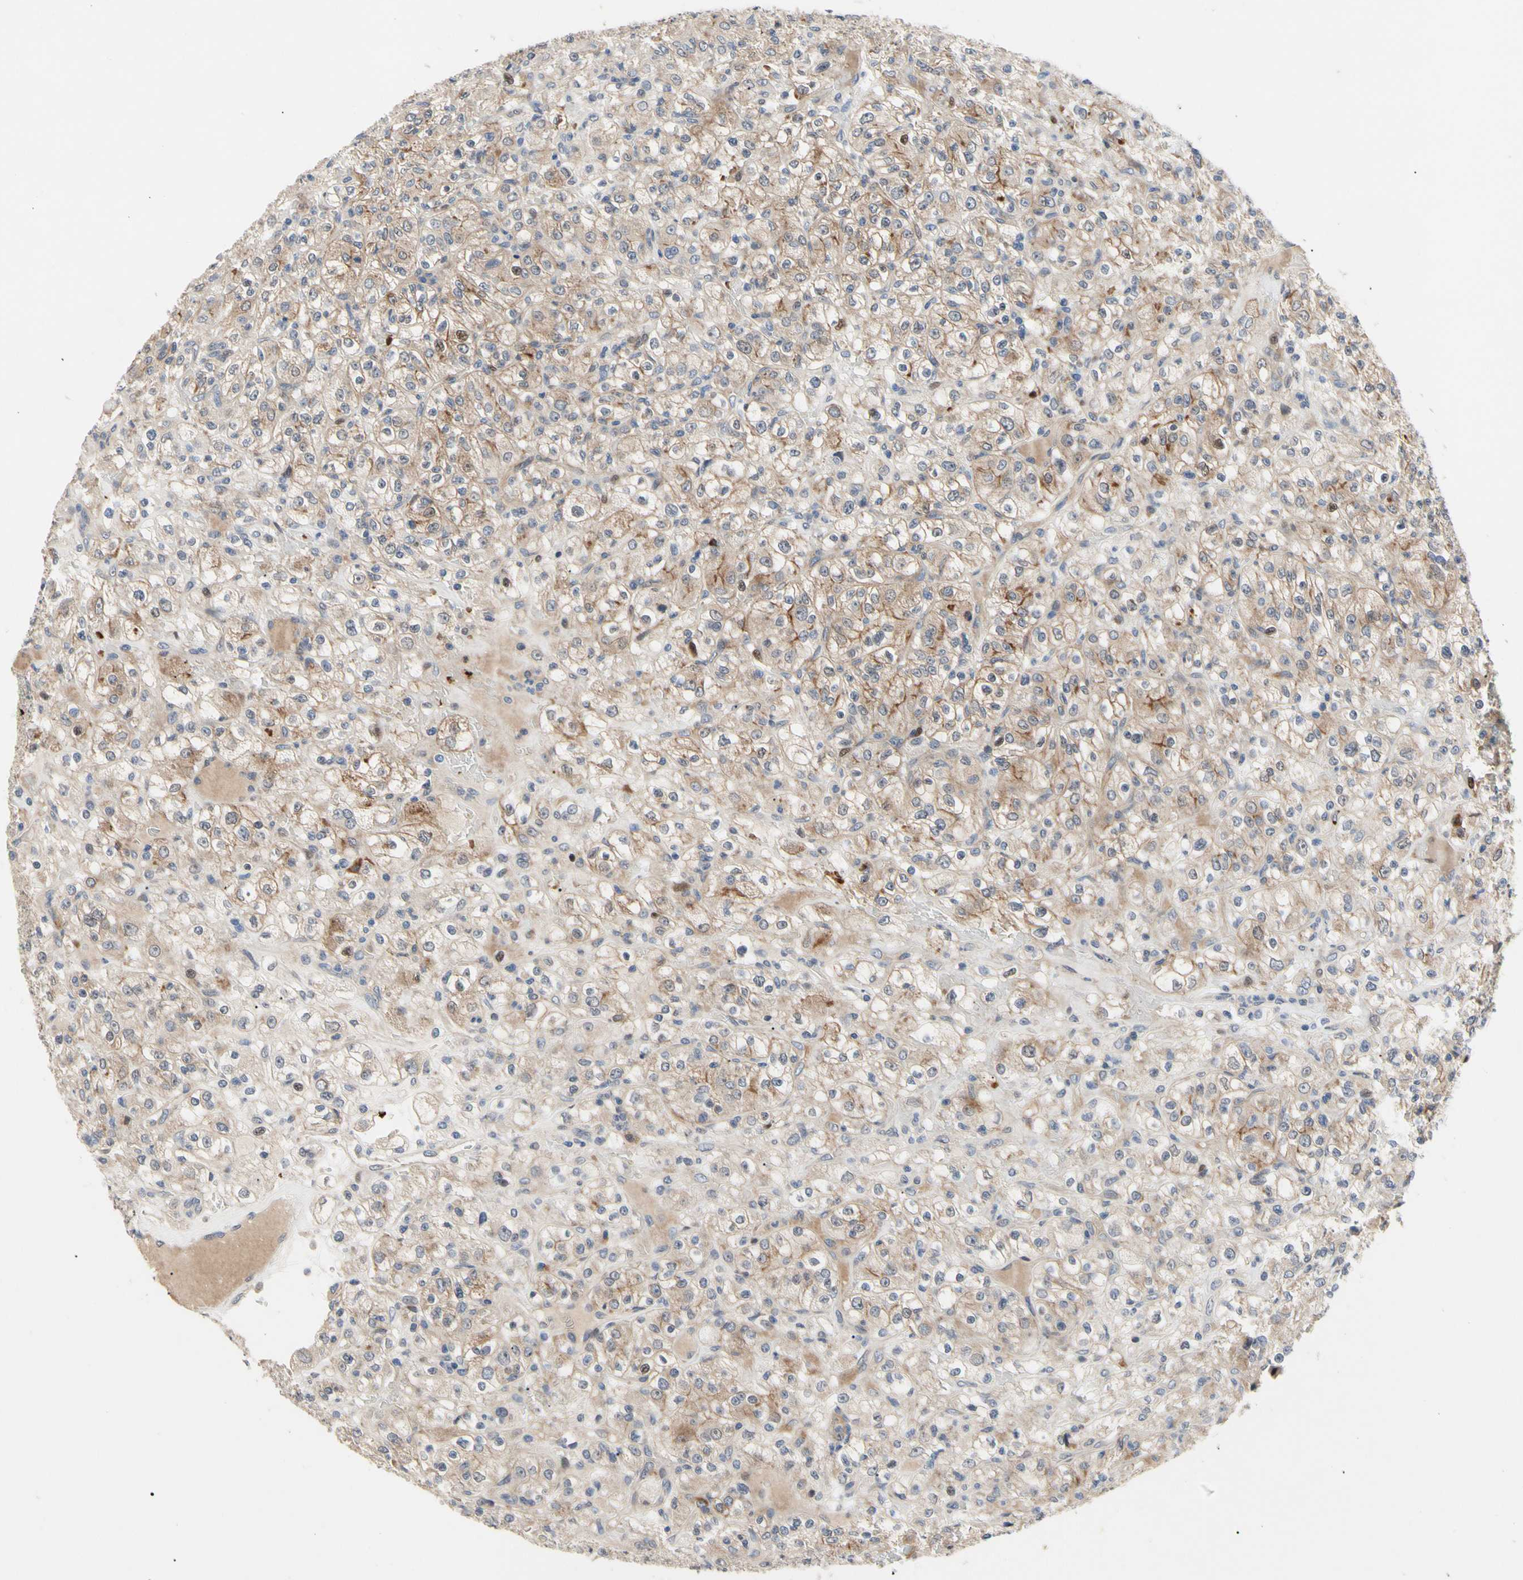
{"staining": {"intensity": "weak", "quantity": ">75%", "location": "cytoplasmic/membranous"}, "tissue": "renal cancer", "cell_type": "Tumor cells", "image_type": "cancer", "snomed": [{"axis": "morphology", "description": "Normal tissue, NOS"}, {"axis": "morphology", "description": "Adenocarcinoma, NOS"}, {"axis": "topography", "description": "Kidney"}], "caption": "Tumor cells reveal weak cytoplasmic/membranous positivity in about >75% of cells in renal cancer (adenocarcinoma).", "gene": "HMGCR", "patient": {"sex": "female", "age": 72}}